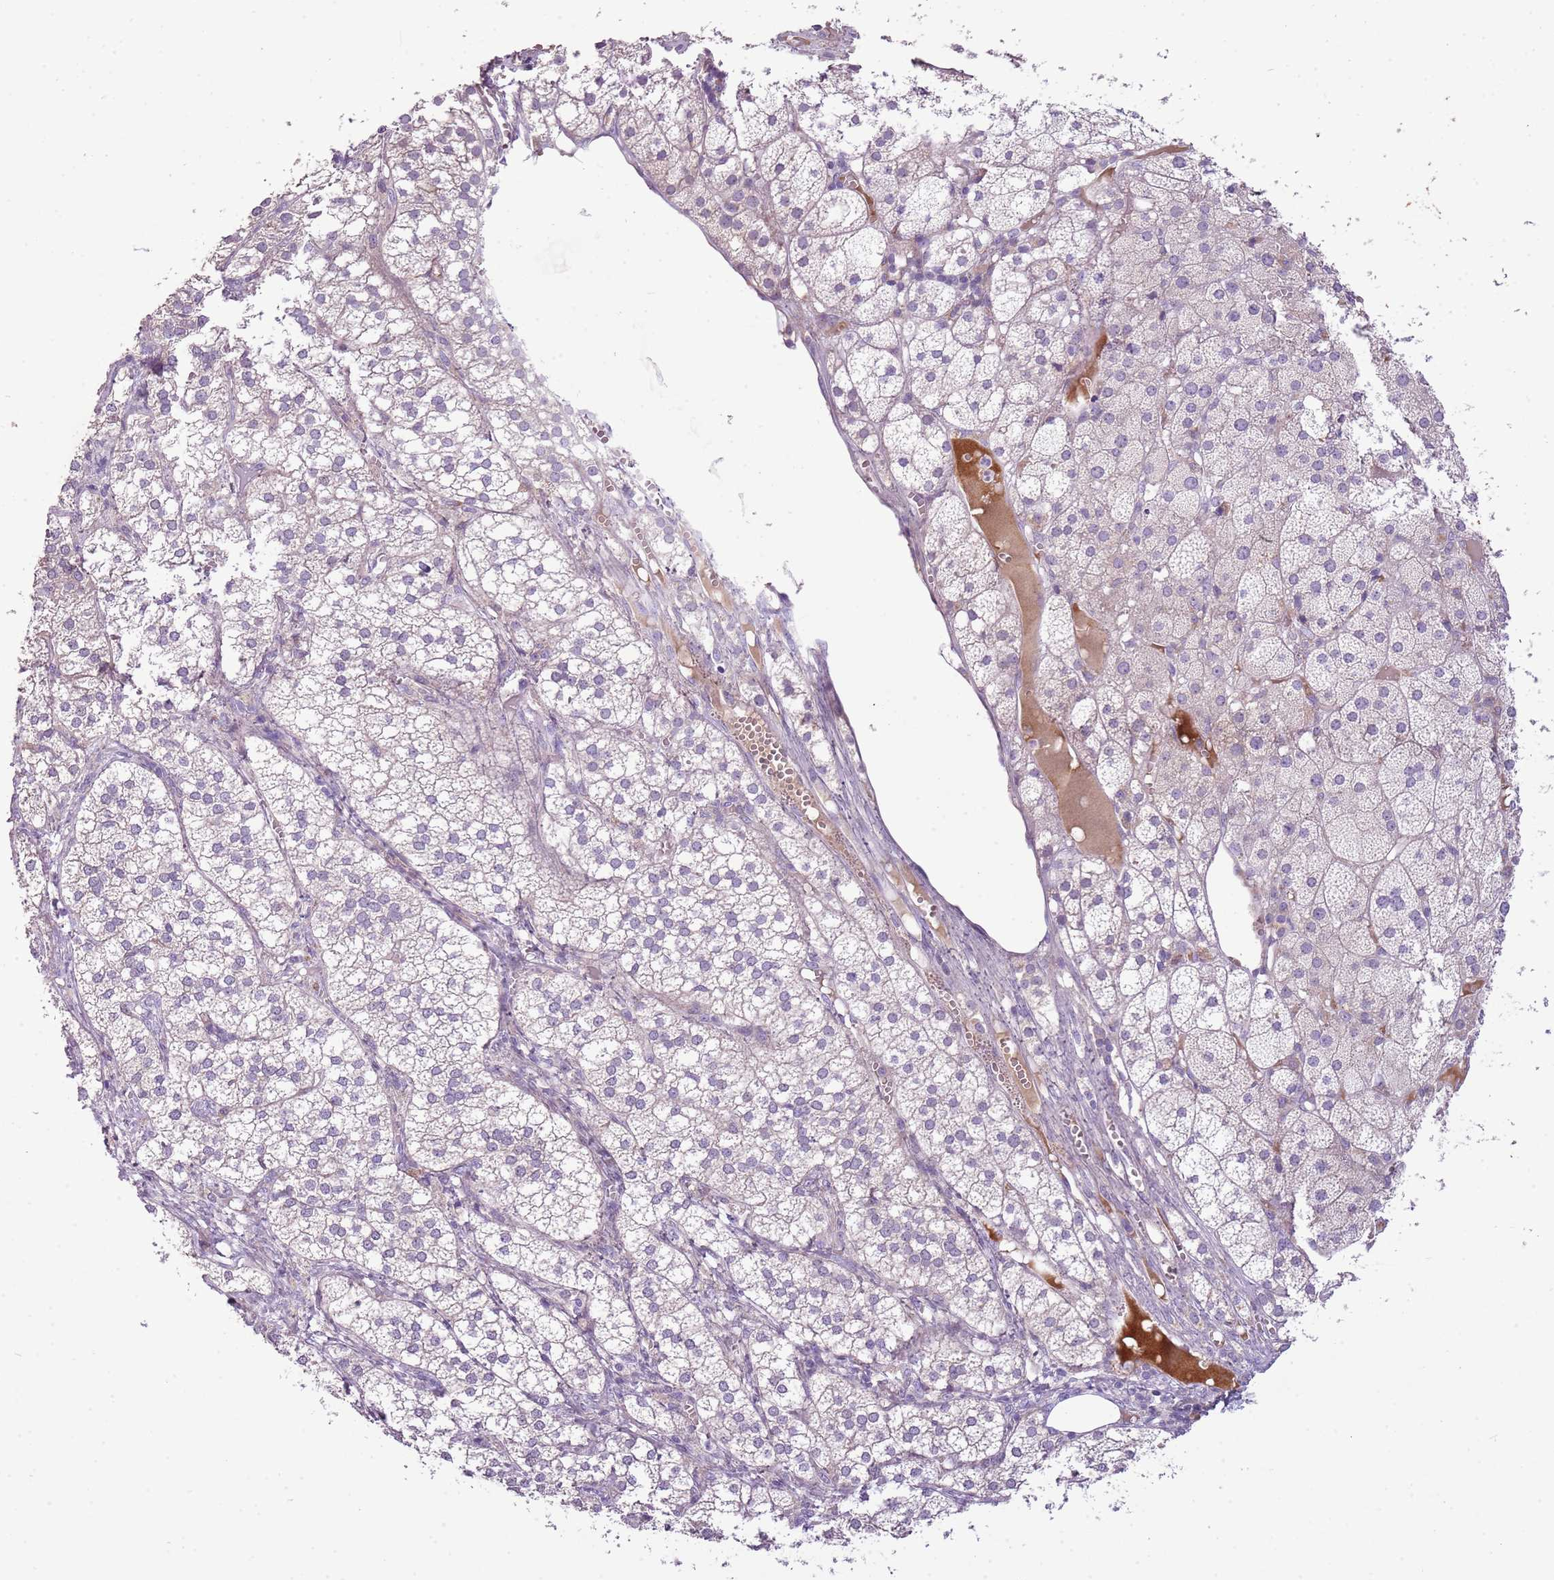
{"staining": {"intensity": "weak", "quantity": "25%-75%", "location": "cytoplasmic/membranous"}, "tissue": "adrenal gland", "cell_type": "Glandular cells", "image_type": "normal", "snomed": [{"axis": "morphology", "description": "Normal tissue, NOS"}, {"axis": "topography", "description": "Adrenal gland"}], "caption": "The immunohistochemical stain highlights weak cytoplasmic/membranous staining in glandular cells of normal adrenal gland.", "gene": "SCAMP5", "patient": {"sex": "female", "age": 61}}